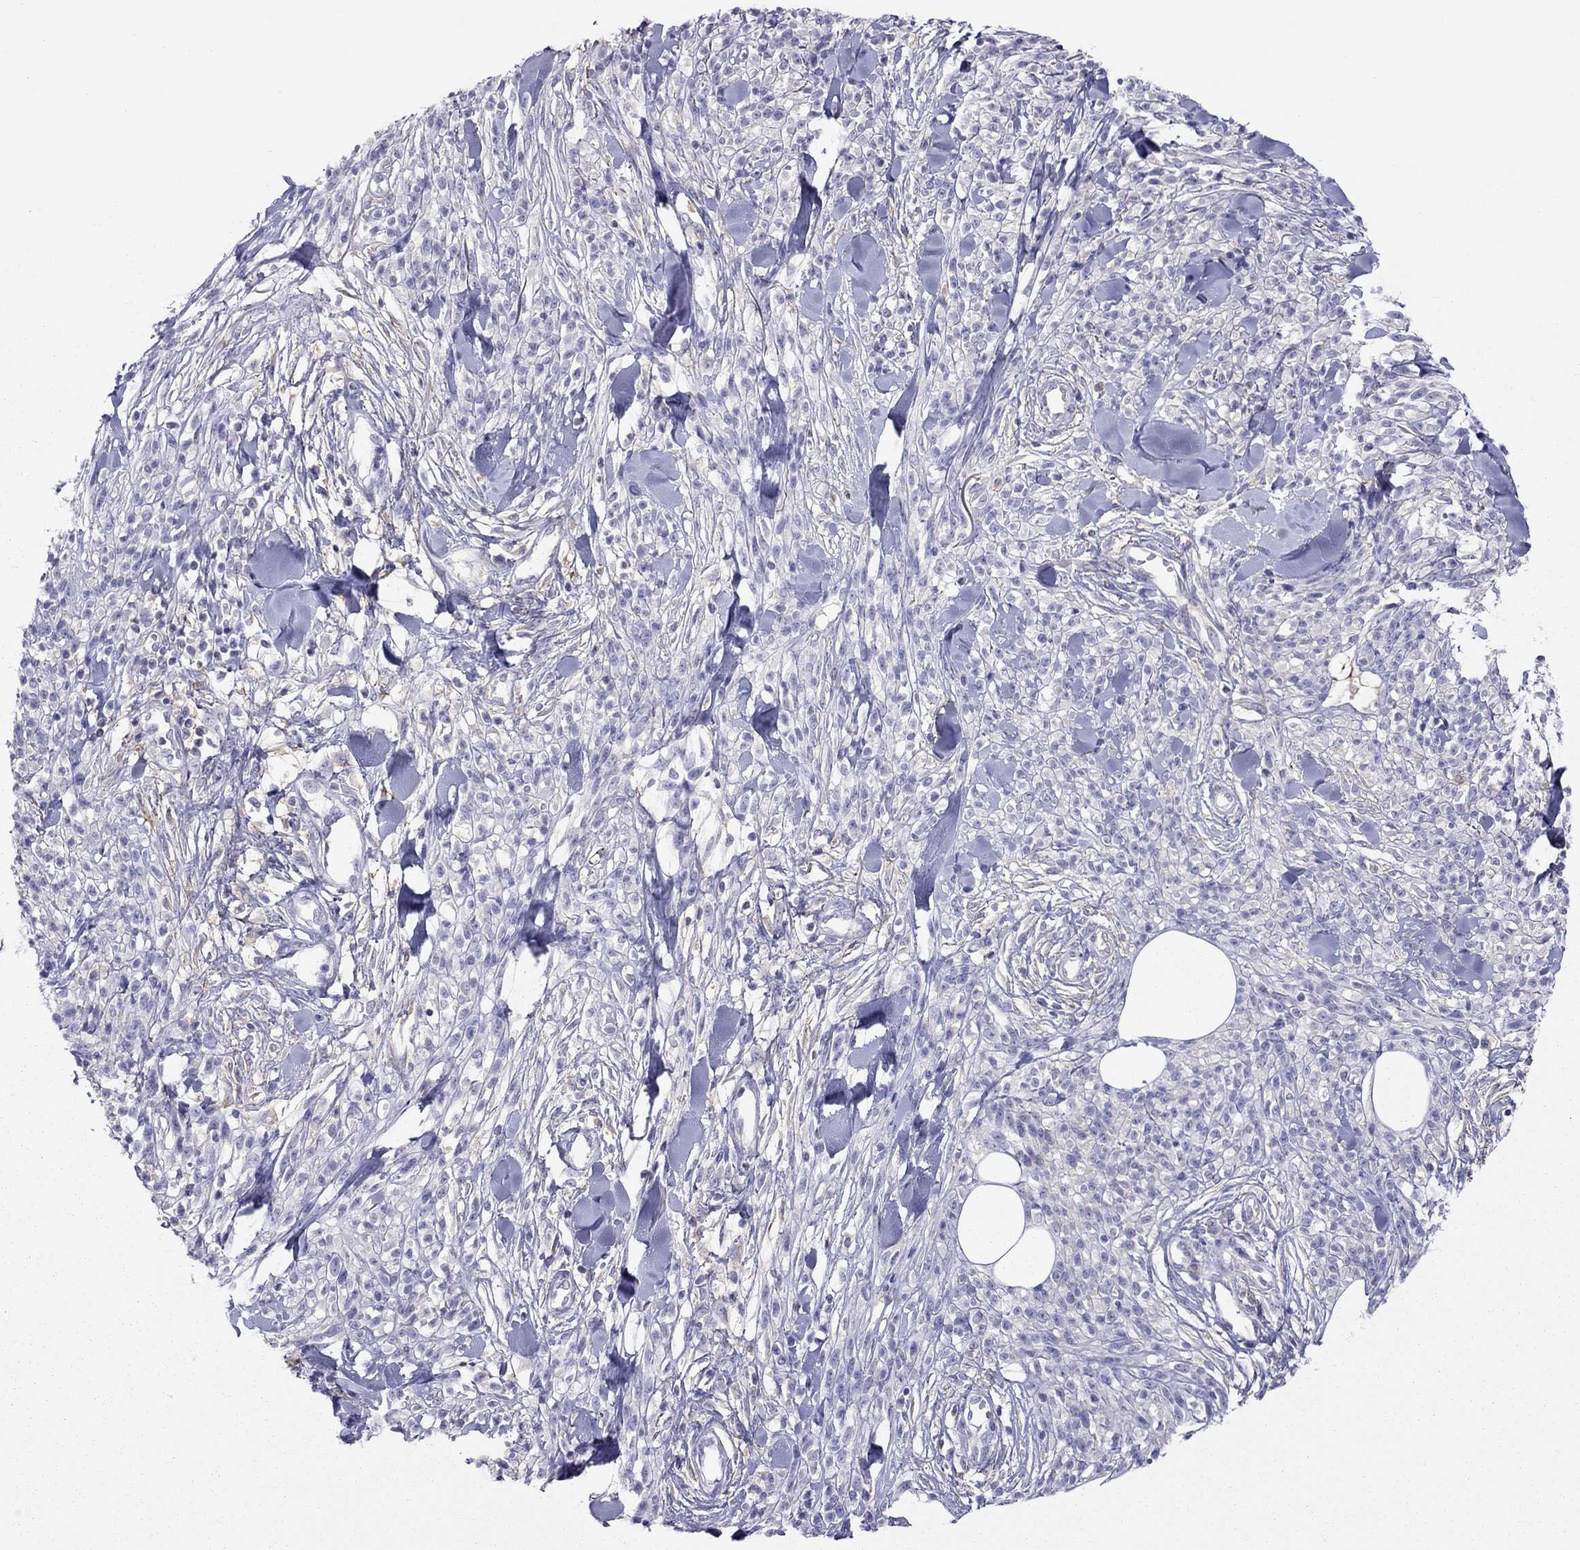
{"staining": {"intensity": "negative", "quantity": "none", "location": "none"}, "tissue": "melanoma", "cell_type": "Tumor cells", "image_type": "cancer", "snomed": [{"axis": "morphology", "description": "Malignant melanoma, NOS"}, {"axis": "topography", "description": "Skin"}, {"axis": "topography", "description": "Skin of trunk"}], "caption": "Immunohistochemistry (IHC) micrograph of neoplastic tissue: malignant melanoma stained with DAB (3,3'-diaminobenzidine) exhibits no significant protein positivity in tumor cells.", "gene": "ALOX15B", "patient": {"sex": "male", "age": 74}}